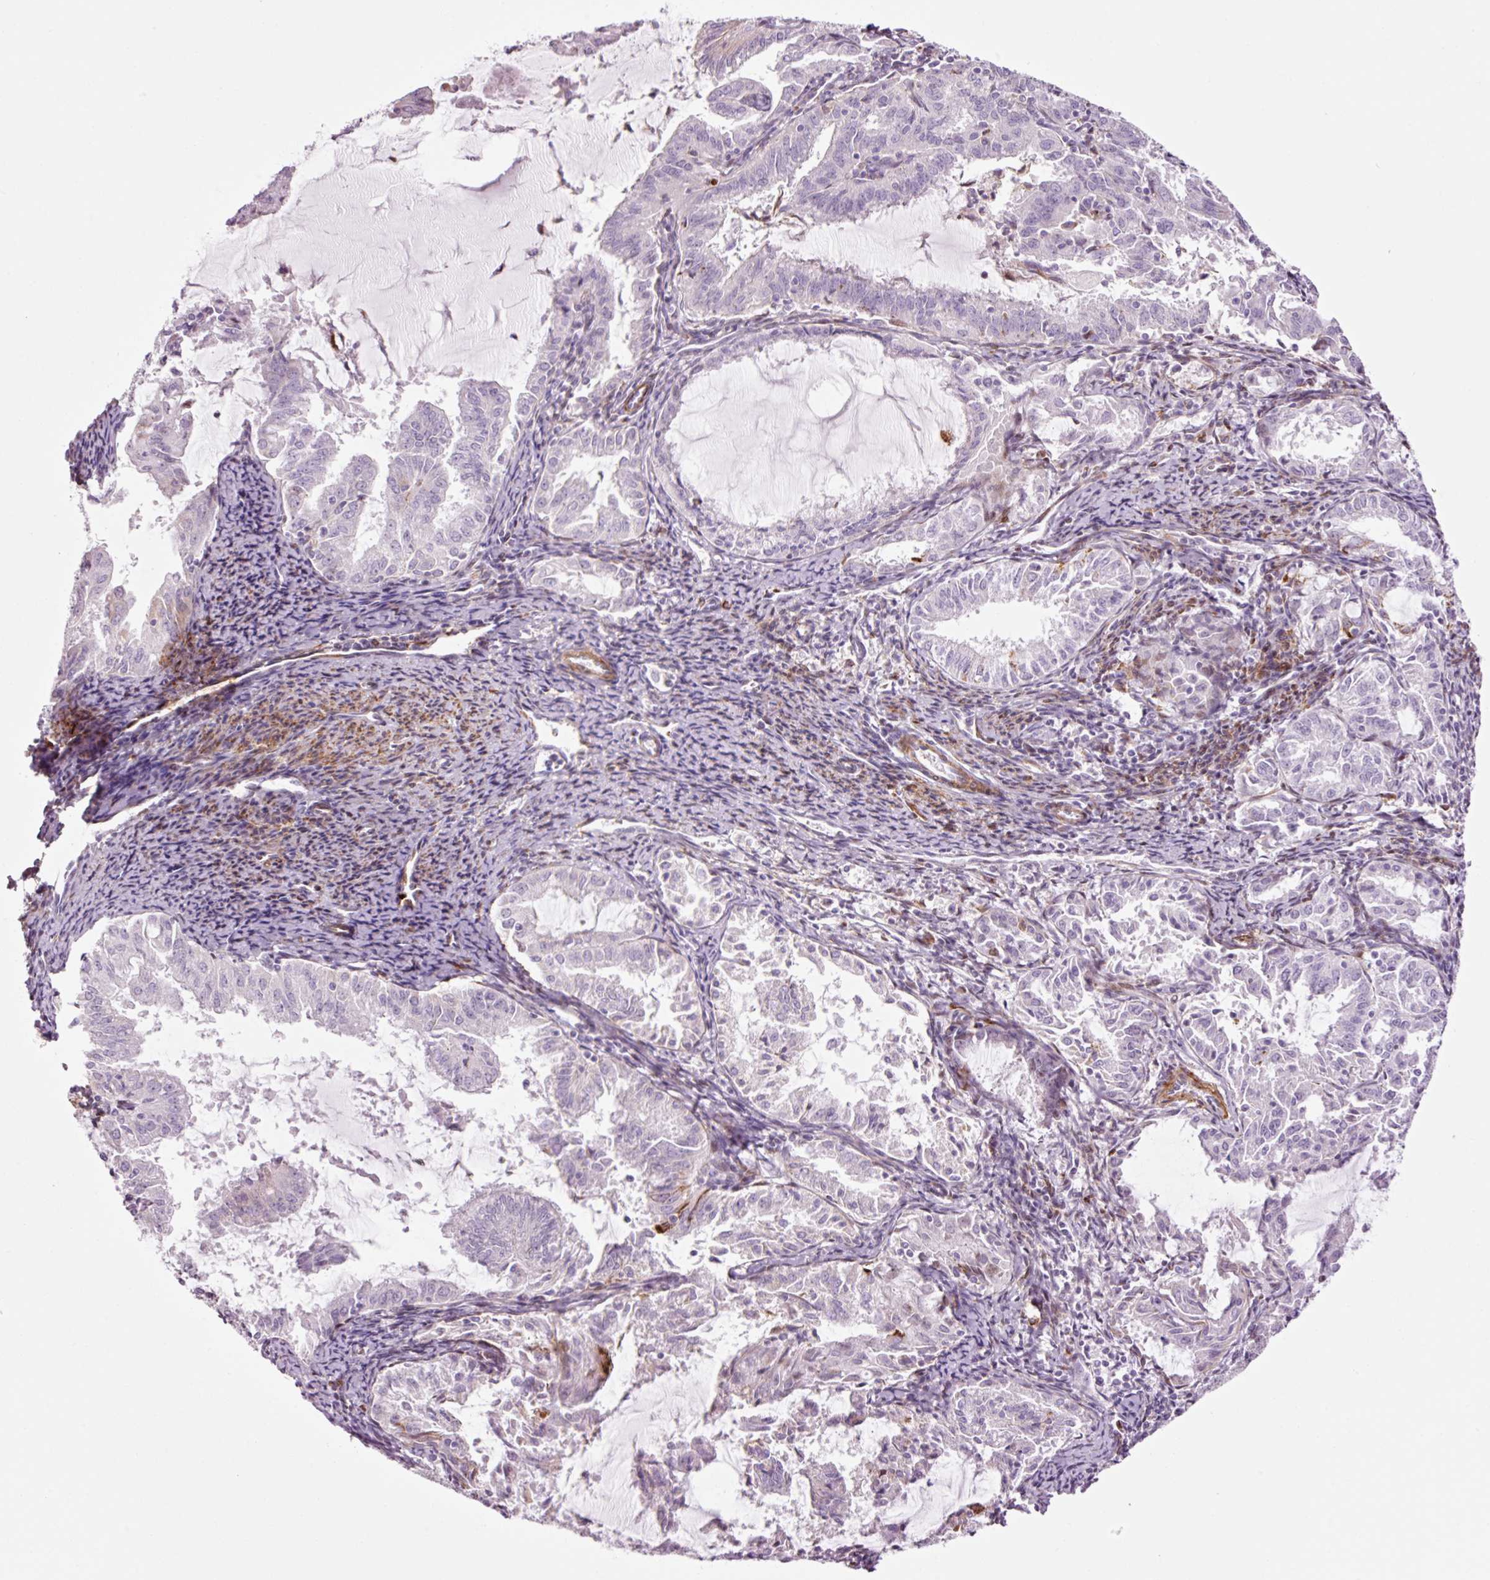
{"staining": {"intensity": "moderate", "quantity": "<25%", "location": "cytoplasmic/membranous"}, "tissue": "endometrial cancer", "cell_type": "Tumor cells", "image_type": "cancer", "snomed": [{"axis": "morphology", "description": "Adenocarcinoma, NOS"}, {"axis": "topography", "description": "Endometrium"}], "caption": "The image demonstrates staining of endometrial cancer (adenocarcinoma), revealing moderate cytoplasmic/membranous protein expression (brown color) within tumor cells.", "gene": "ANKRD20A1", "patient": {"sex": "female", "age": 70}}